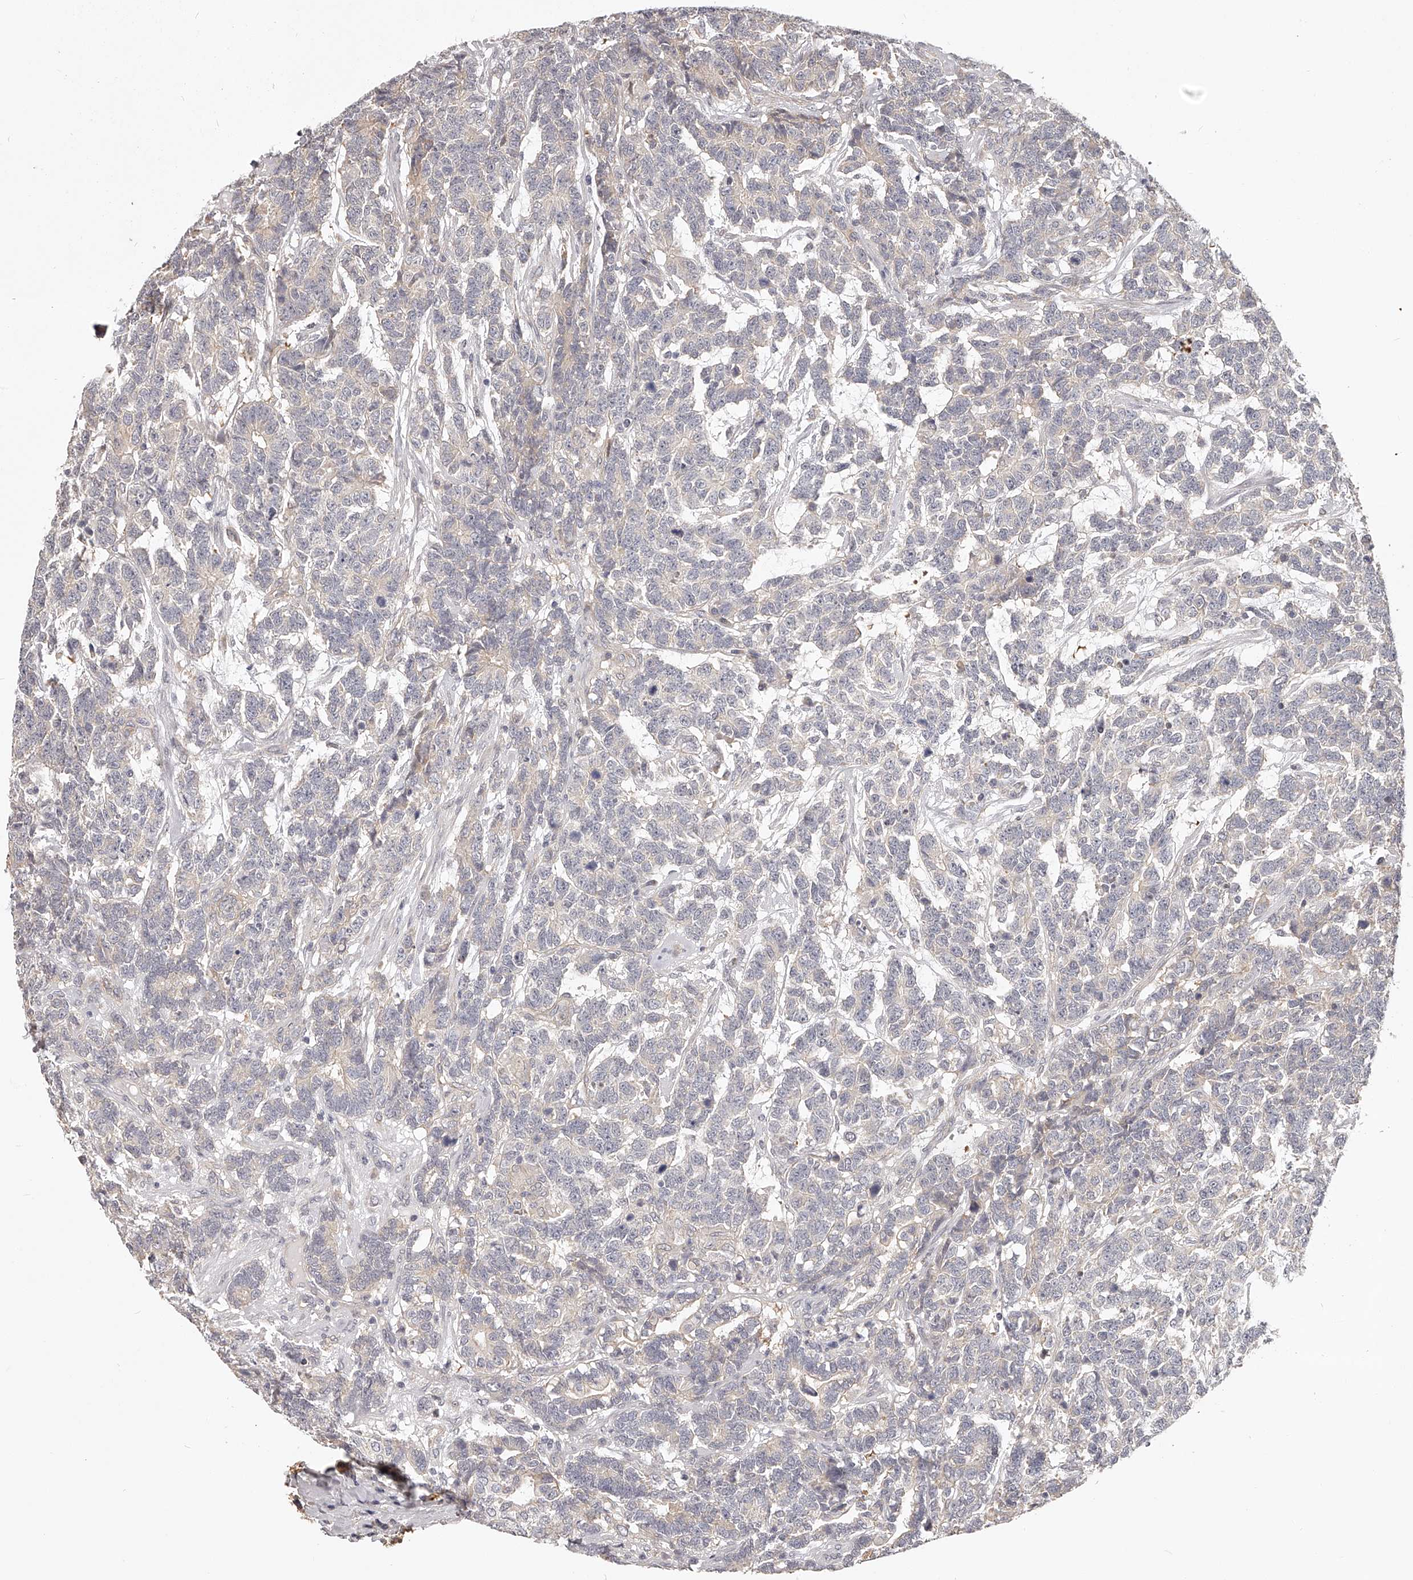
{"staining": {"intensity": "negative", "quantity": "none", "location": "none"}, "tissue": "testis cancer", "cell_type": "Tumor cells", "image_type": "cancer", "snomed": [{"axis": "morphology", "description": "Carcinoma, Embryonal, NOS"}, {"axis": "topography", "description": "Testis"}], "caption": "DAB (3,3'-diaminobenzidine) immunohistochemical staining of testis embryonal carcinoma demonstrates no significant staining in tumor cells.", "gene": "ZNF582", "patient": {"sex": "male", "age": 26}}